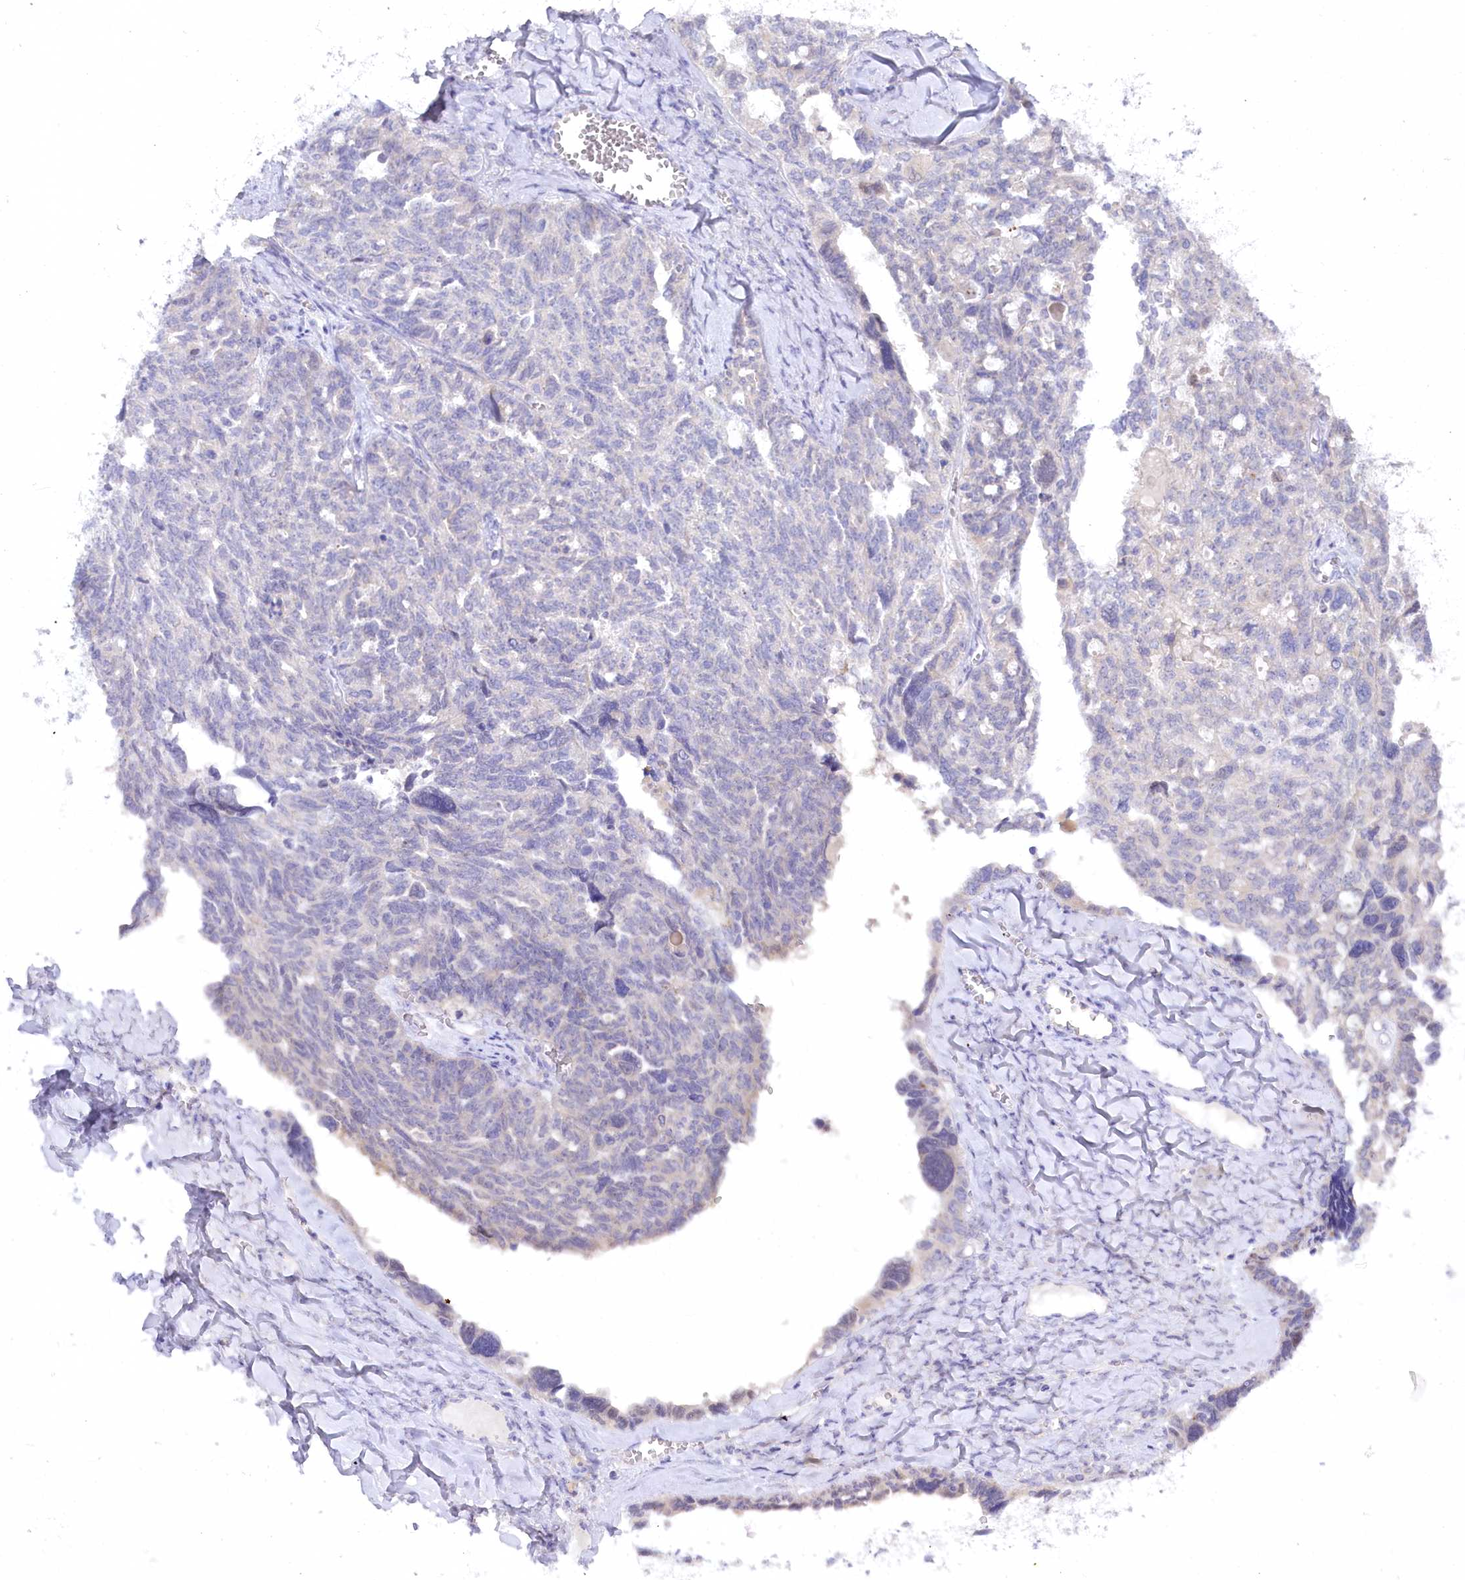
{"staining": {"intensity": "weak", "quantity": "<25%", "location": "cytoplasmic/membranous"}, "tissue": "ovarian cancer", "cell_type": "Tumor cells", "image_type": "cancer", "snomed": [{"axis": "morphology", "description": "Cystadenocarcinoma, serous, NOS"}, {"axis": "topography", "description": "Ovary"}], "caption": "Immunohistochemistry micrograph of neoplastic tissue: human ovarian serous cystadenocarcinoma stained with DAB shows no significant protein staining in tumor cells.", "gene": "MYOZ1", "patient": {"sex": "female", "age": 79}}